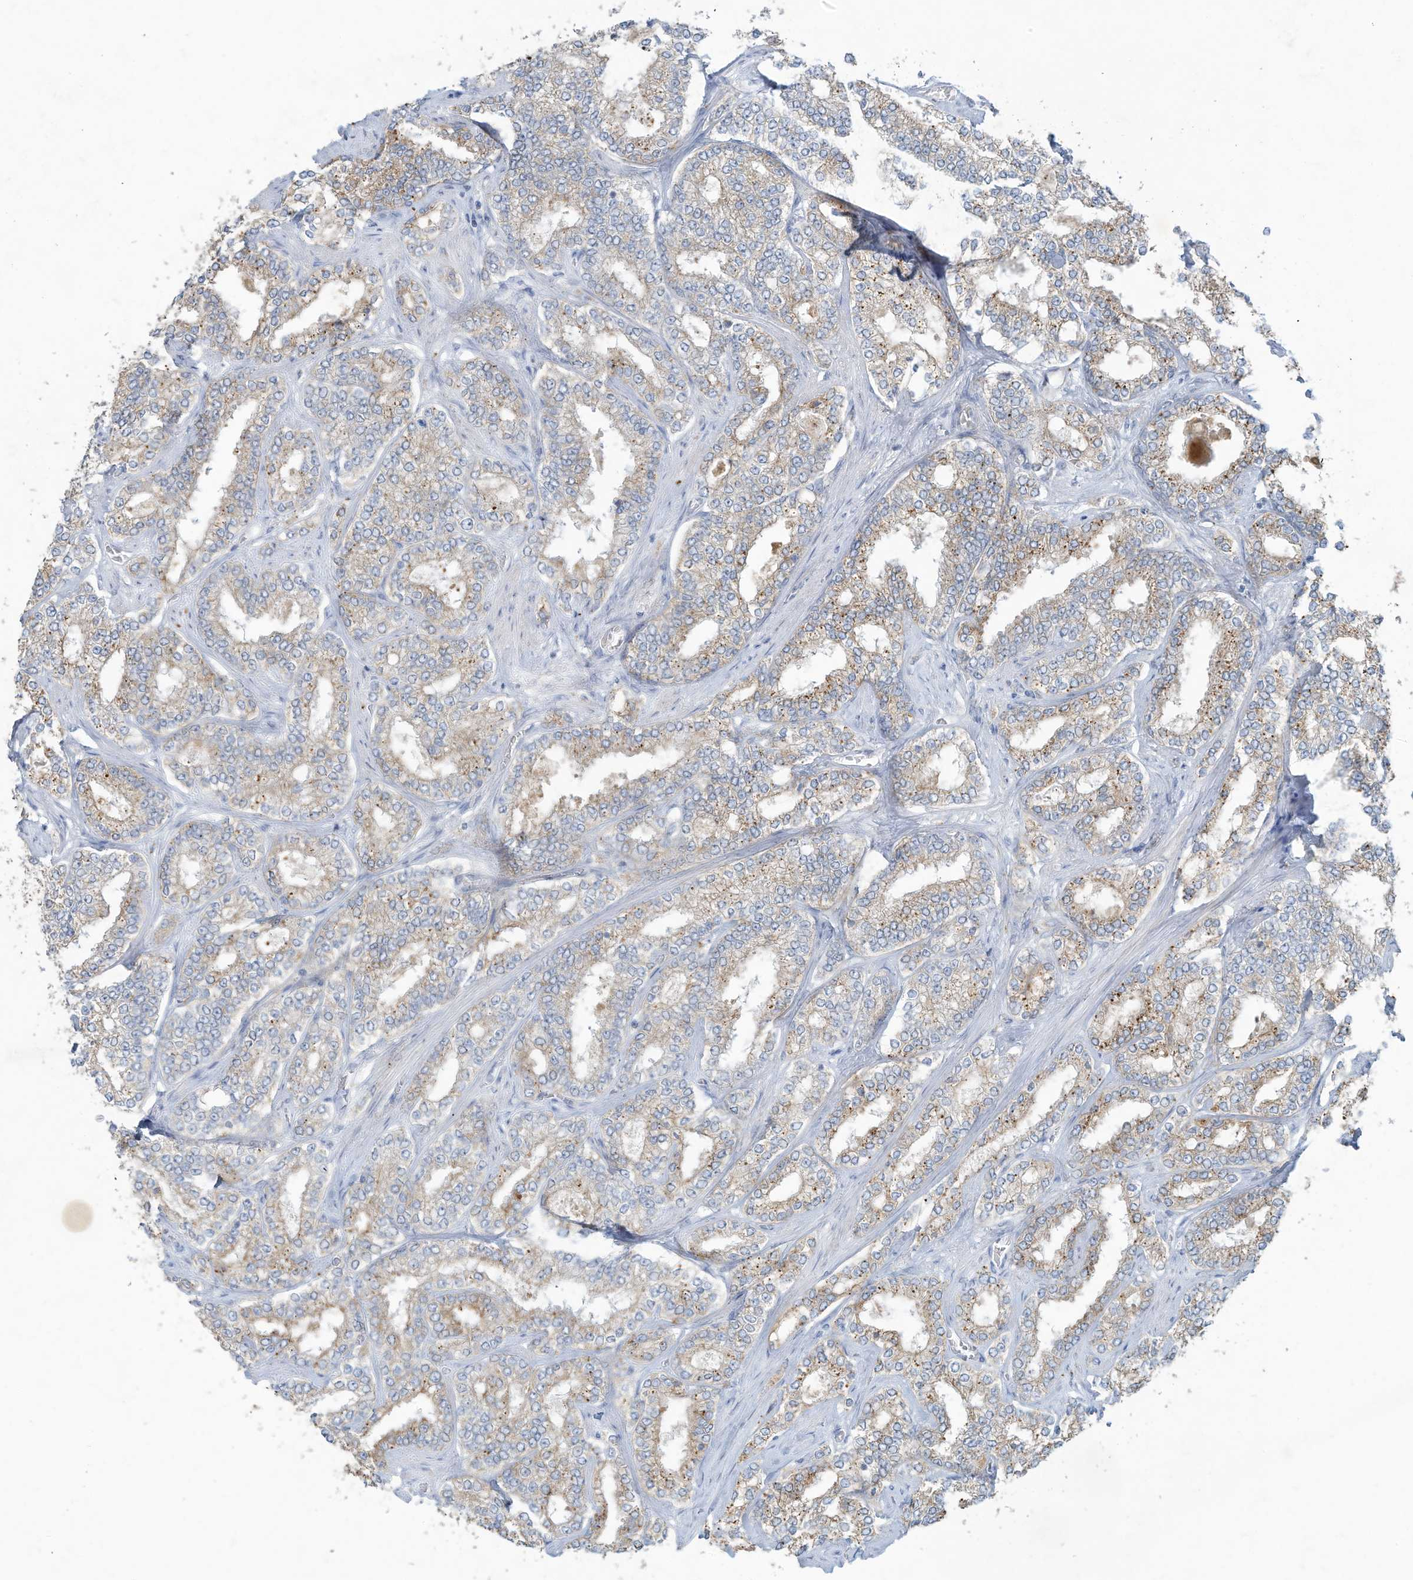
{"staining": {"intensity": "moderate", "quantity": ">75%", "location": "cytoplasmic/membranous"}, "tissue": "prostate cancer", "cell_type": "Tumor cells", "image_type": "cancer", "snomed": [{"axis": "morphology", "description": "Normal tissue, NOS"}, {"axis": "morphology", "description": "Adenocarcinoma, High grade"}, {"axis": "topography", "description": "Prostate"}], "caption": "Prostate cancer stained for a protein displays moderate cytoplasmic/membranous positivity in tumor cells.", "gene": "TUBE1", "patient": {"sex": "male", "age": 83}}